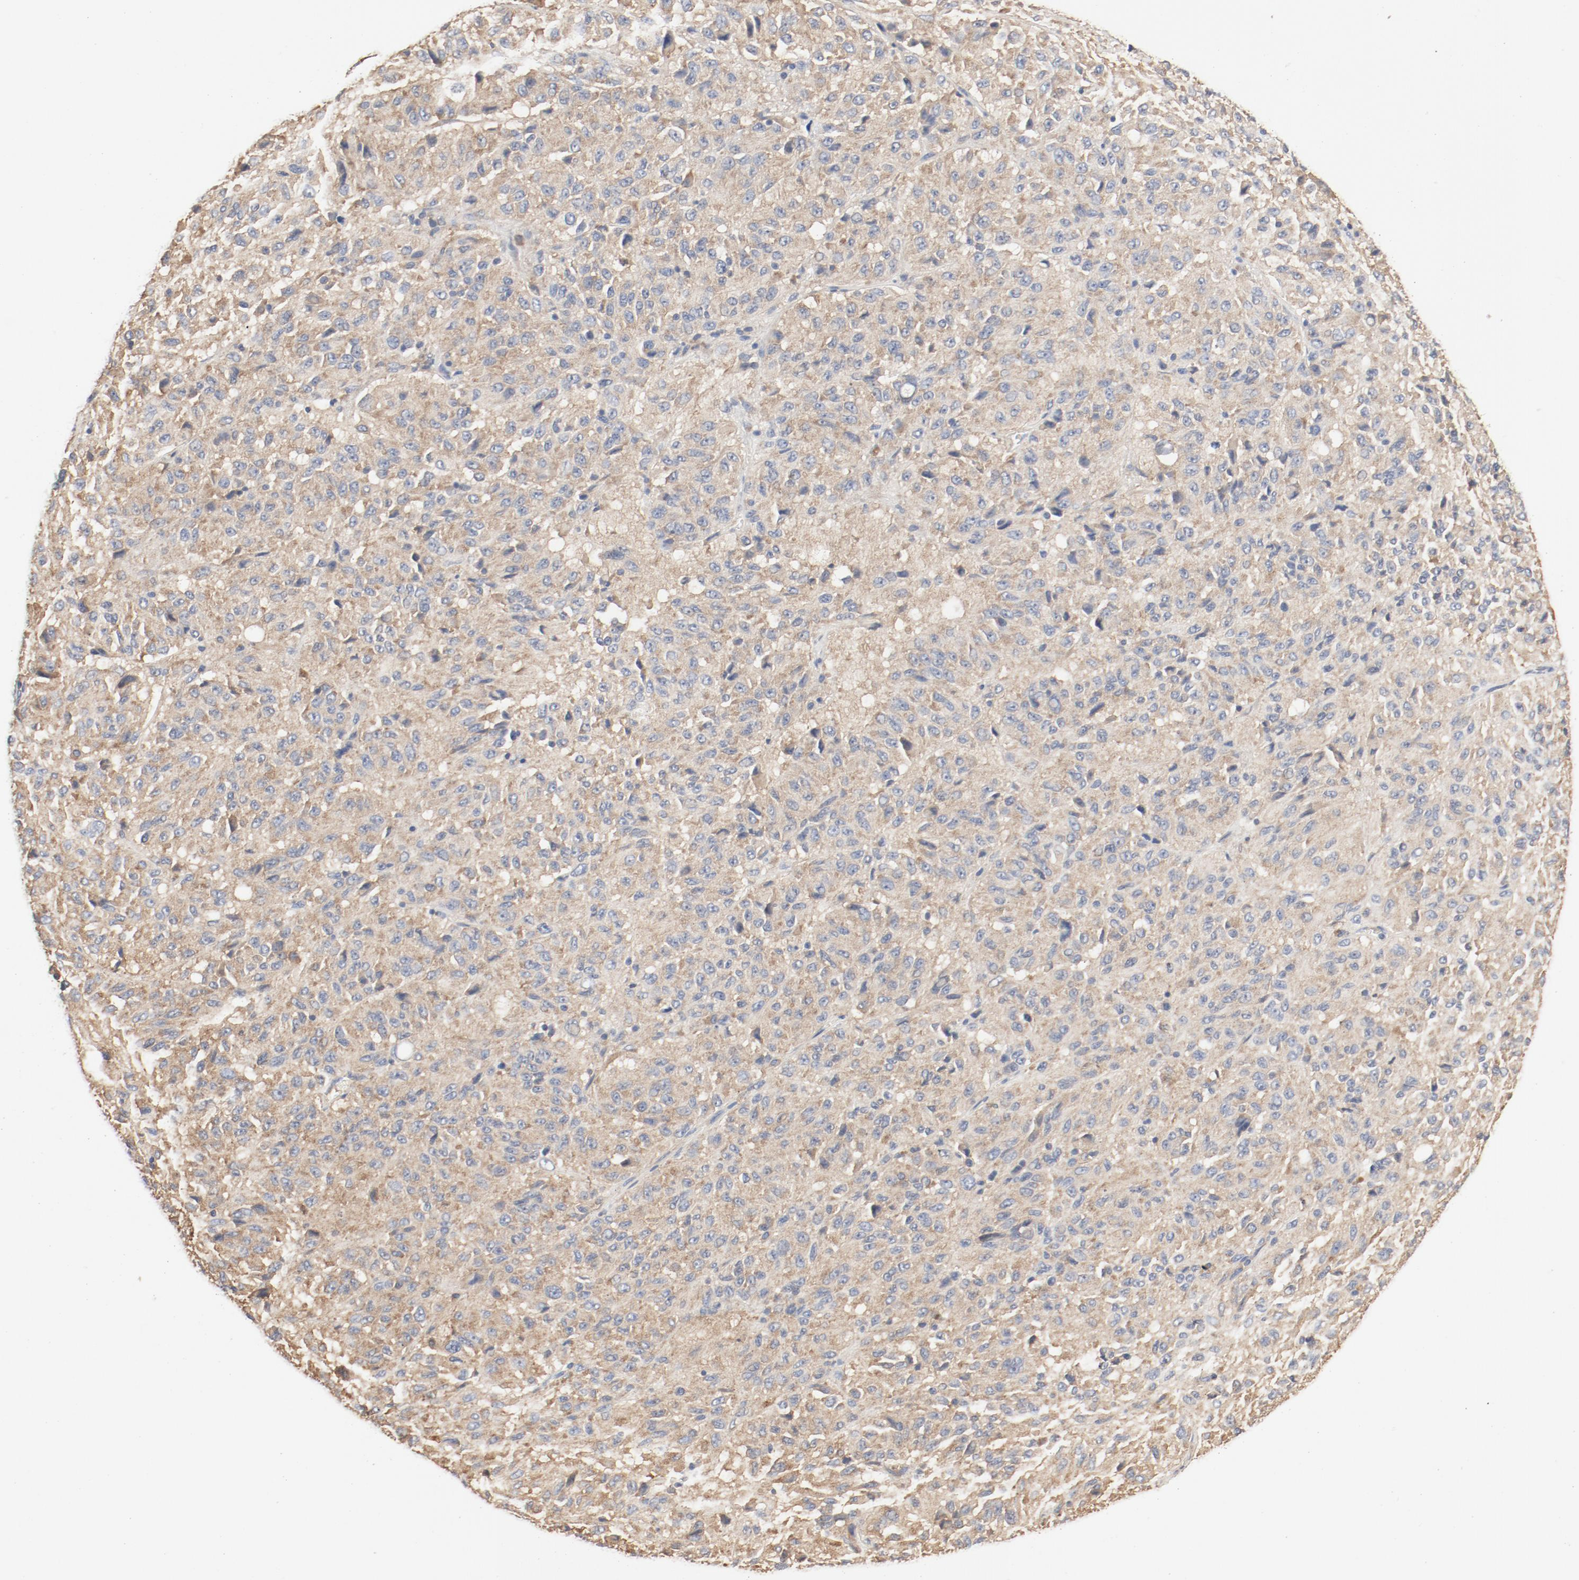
{"staining": {"intensity": "moderate", "quantity": ">75%", "location": "cytoplasmic/membranous"}, "tissue": "melanoma", "cell_type": "Tumor cells", "image_type": "cancer", "snomed": [{"axis": "morphology", "description": "Malignant melanoma, Metastatic site"}, {"axis": "topography", "description": "Lung"}], "caption": "This is a photomicrograph of immunohistochemistry staining of malignant melanoma (metastatic site), which shows moderate expression in the cytoplasmic/membranous of tumor cells.", "gene": "RPS6", "patient": {"sex": "male", "age": 64}}